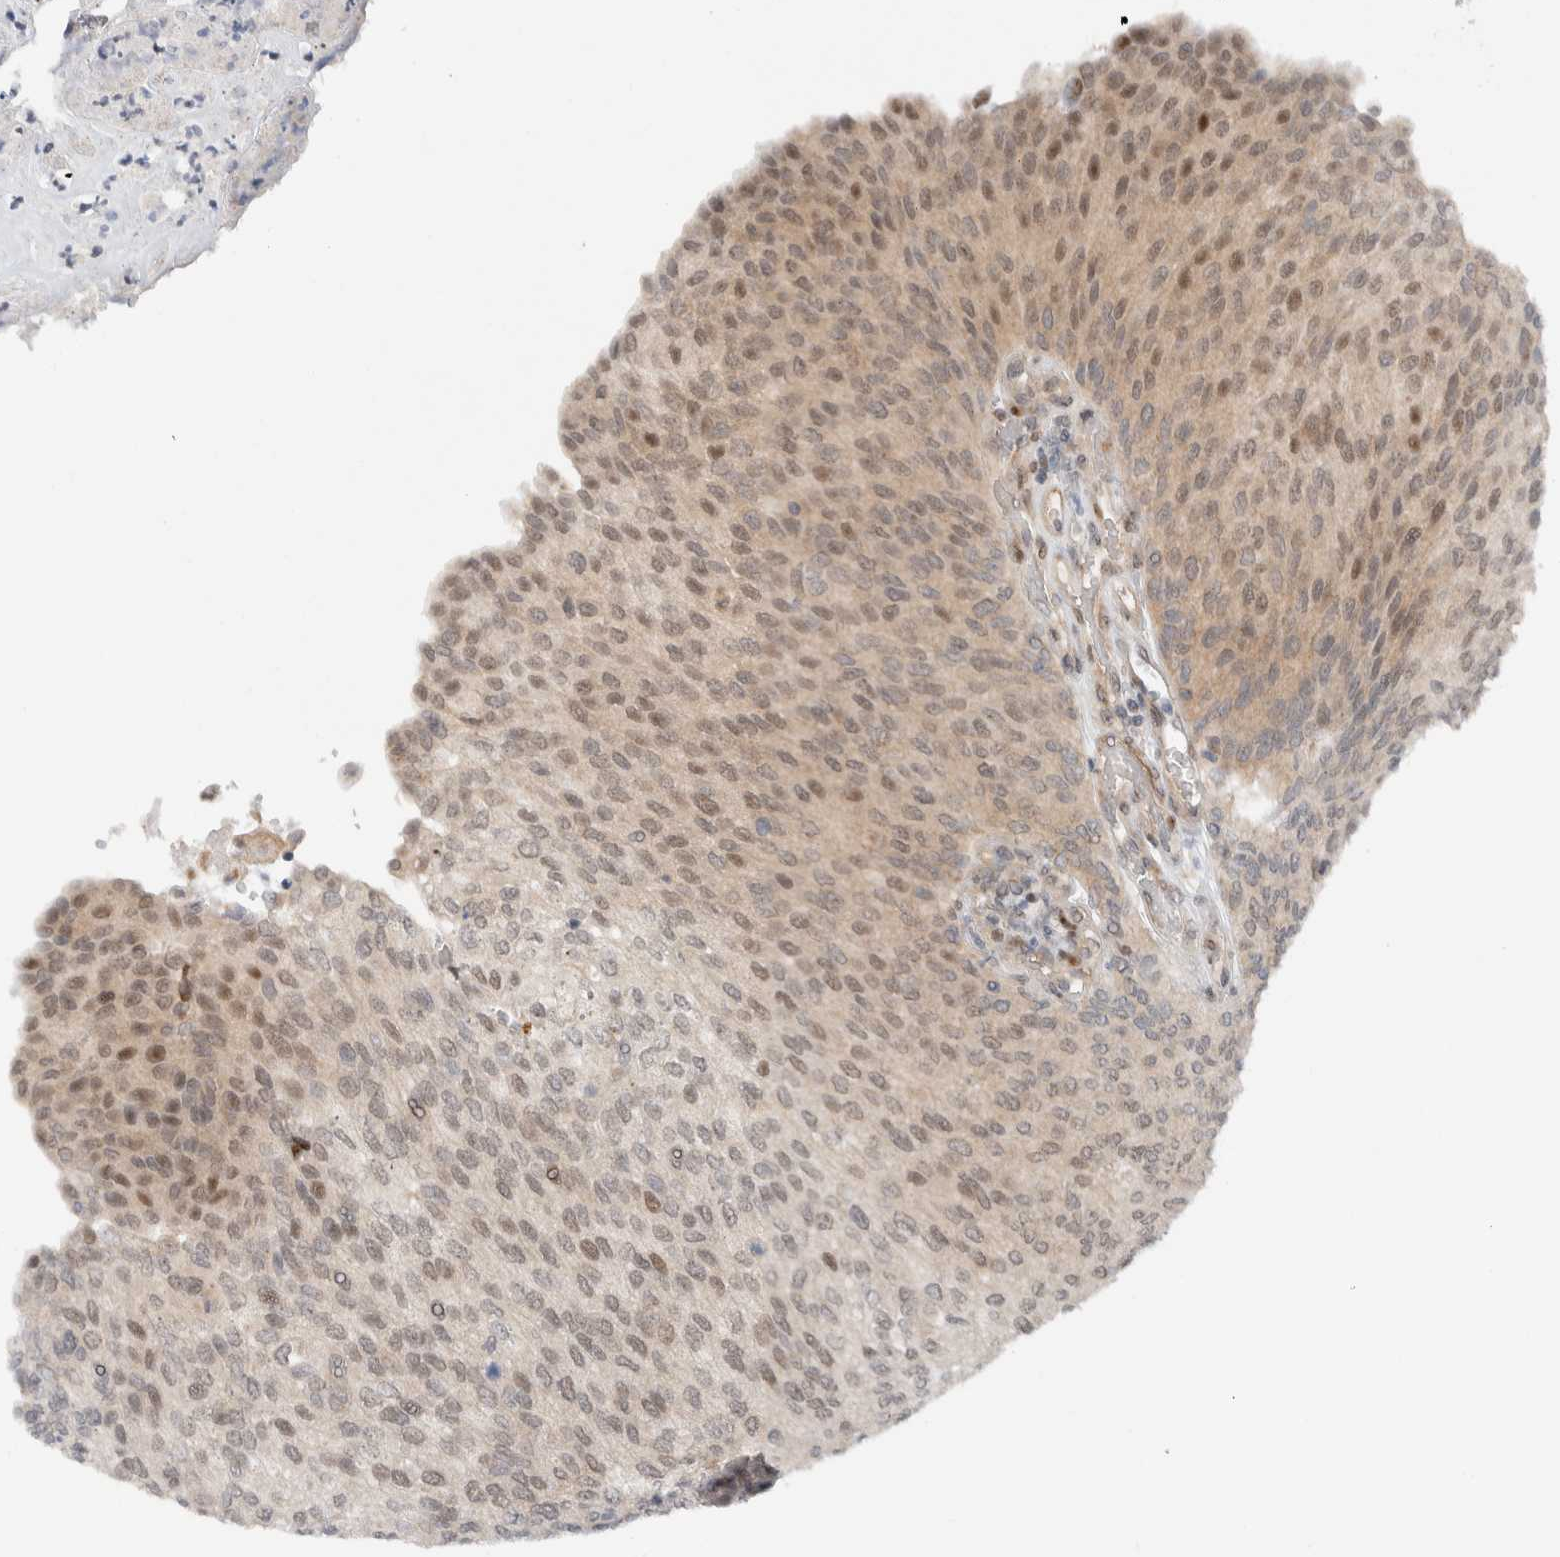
{"staining": {"intensity": "moderate", "quantity": "25%-75%", "location": "cytoplasmic/membranous,nuclear"}, "tissue": "urothelial cancer", "cell_type": "Tumor cells", "image_type": "cancer", "snomed": [{"axis": "morphology", "description": "Urothelial carcinoma, Low grade"}, {"axis": "topography", "description": "Urinary bladder"}], "caption": "There is medium levels of moderate cytoplasmic/membranous and nuclear staining in tumor cells of urothelial cancer, as demonstrated by immunohistochemical staining (brown color).", "gene": "NCR3LG1", "patient": {"sex": "female", "age": 79}}